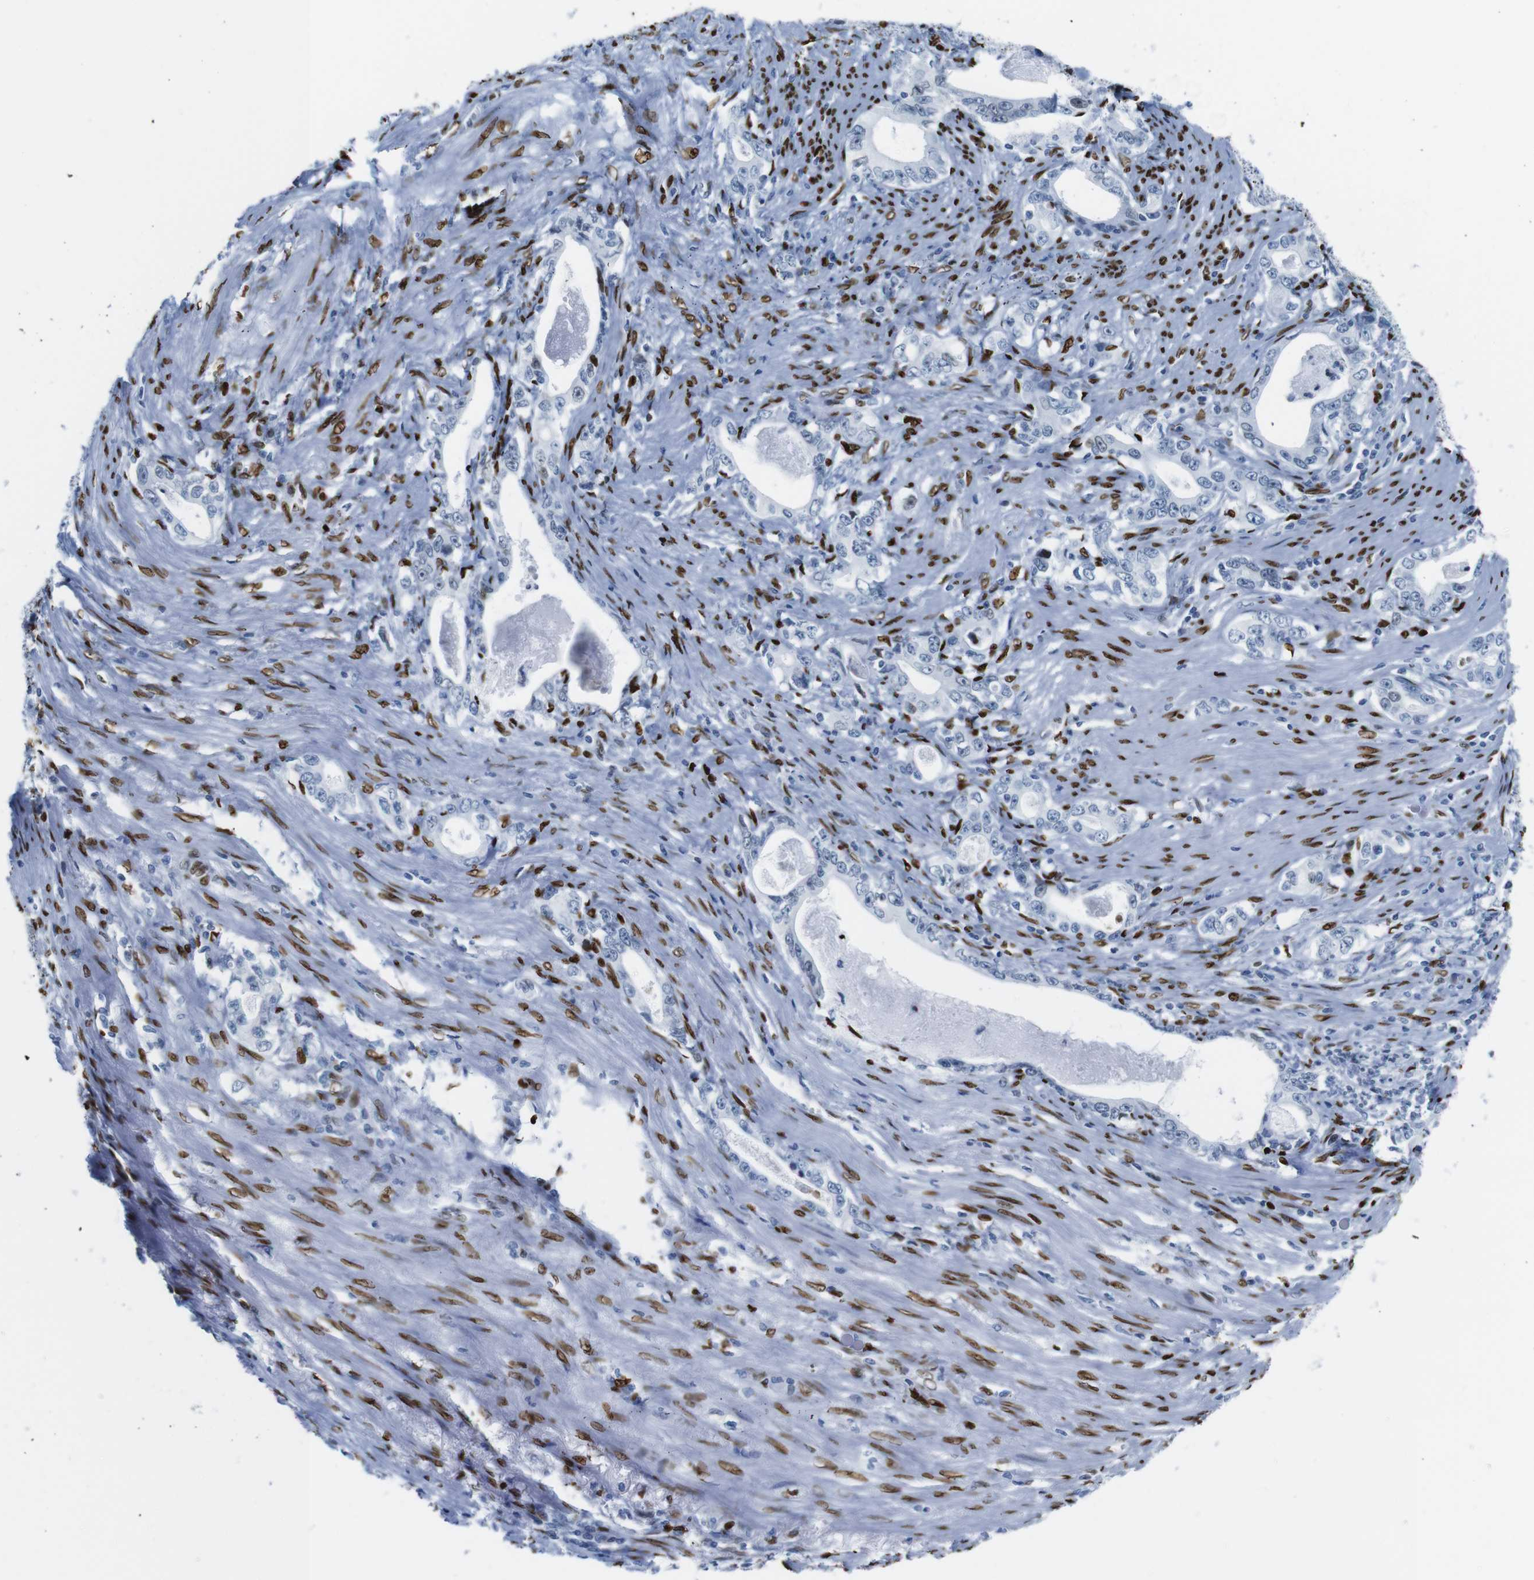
{"staining": {"intensity": "negative", "quantity": "none", "location": "none"}, "tissue": "stomach cancer", "cell_type": "Tumor cells", "image_type": "cancer", "snomed": [{"axis": "morphology", "description": "Adenocarcinoma, NOS"}, {"axis": "topography", "description": "Stomach, lower"}], "caption": "Photomicrograph shows no significant protein positivity in tumor cells of stomach cancer.", "gene": "NPIPB15", "patient": {"sex": "female", "age": 72}}